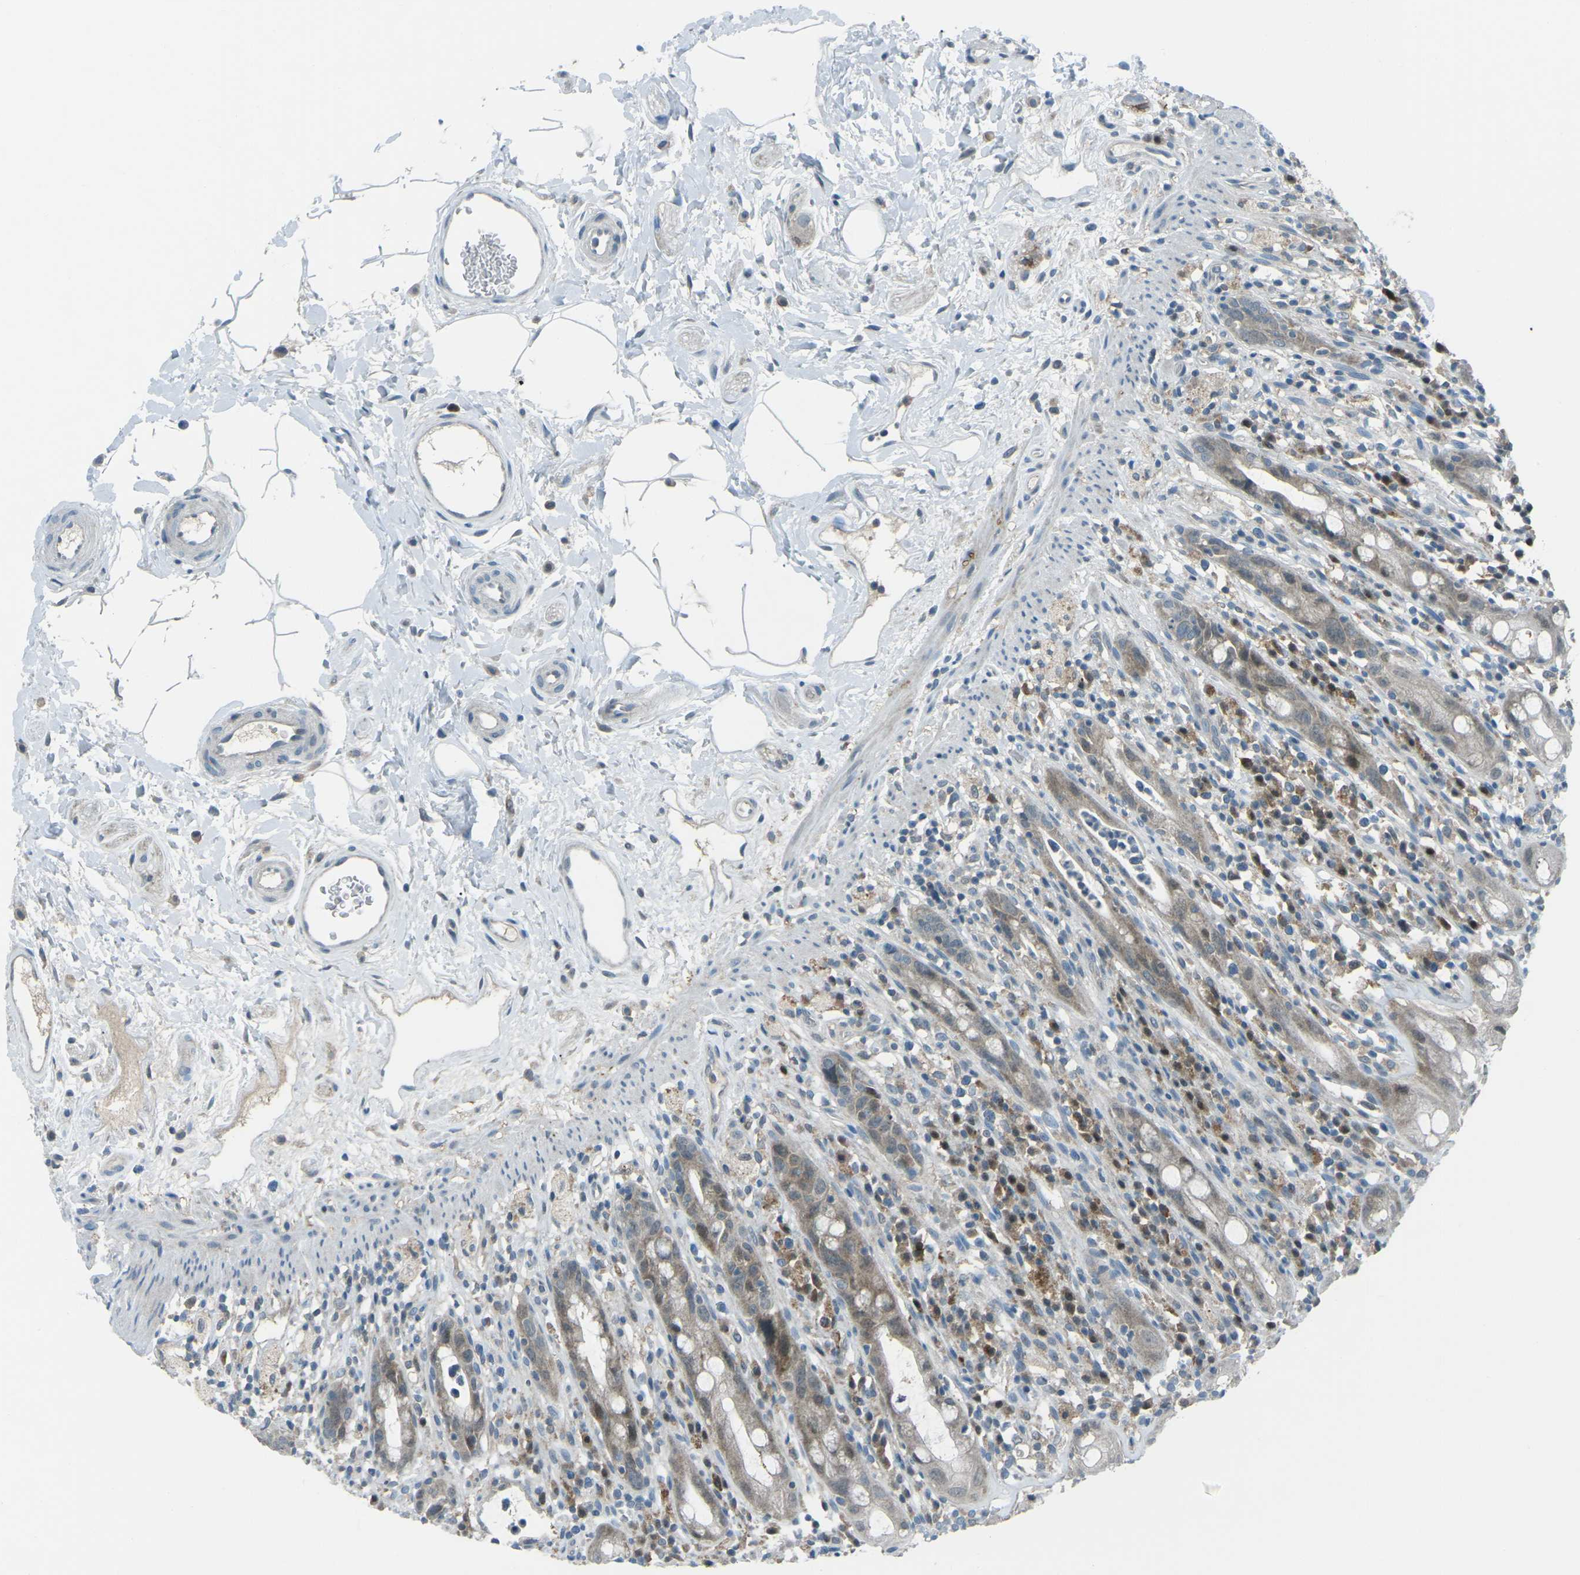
{"staining": {"intensity": "weak", "quantity": "25%-75%", "location": "cytoplasmic/membranous,nuclear"}, "tissue": "rectum", "cell_type": "Glandular cells", "image_type": "normal", "snomed": [{"axis": "morphology", "description": "Normal tissue, NOS"}, {"axis": "topography", "description": "Rectum"}], "caption": "Immunohistochemistry (IHC) of benign rectum displays low levels of weak cytoplasmic/membranous,nuclear expression in about 25%-75% of glandular cells. Nuclei are stained in blue.", "gene": "PRKCA", "patient": {"sex": "male", "age": 44}}